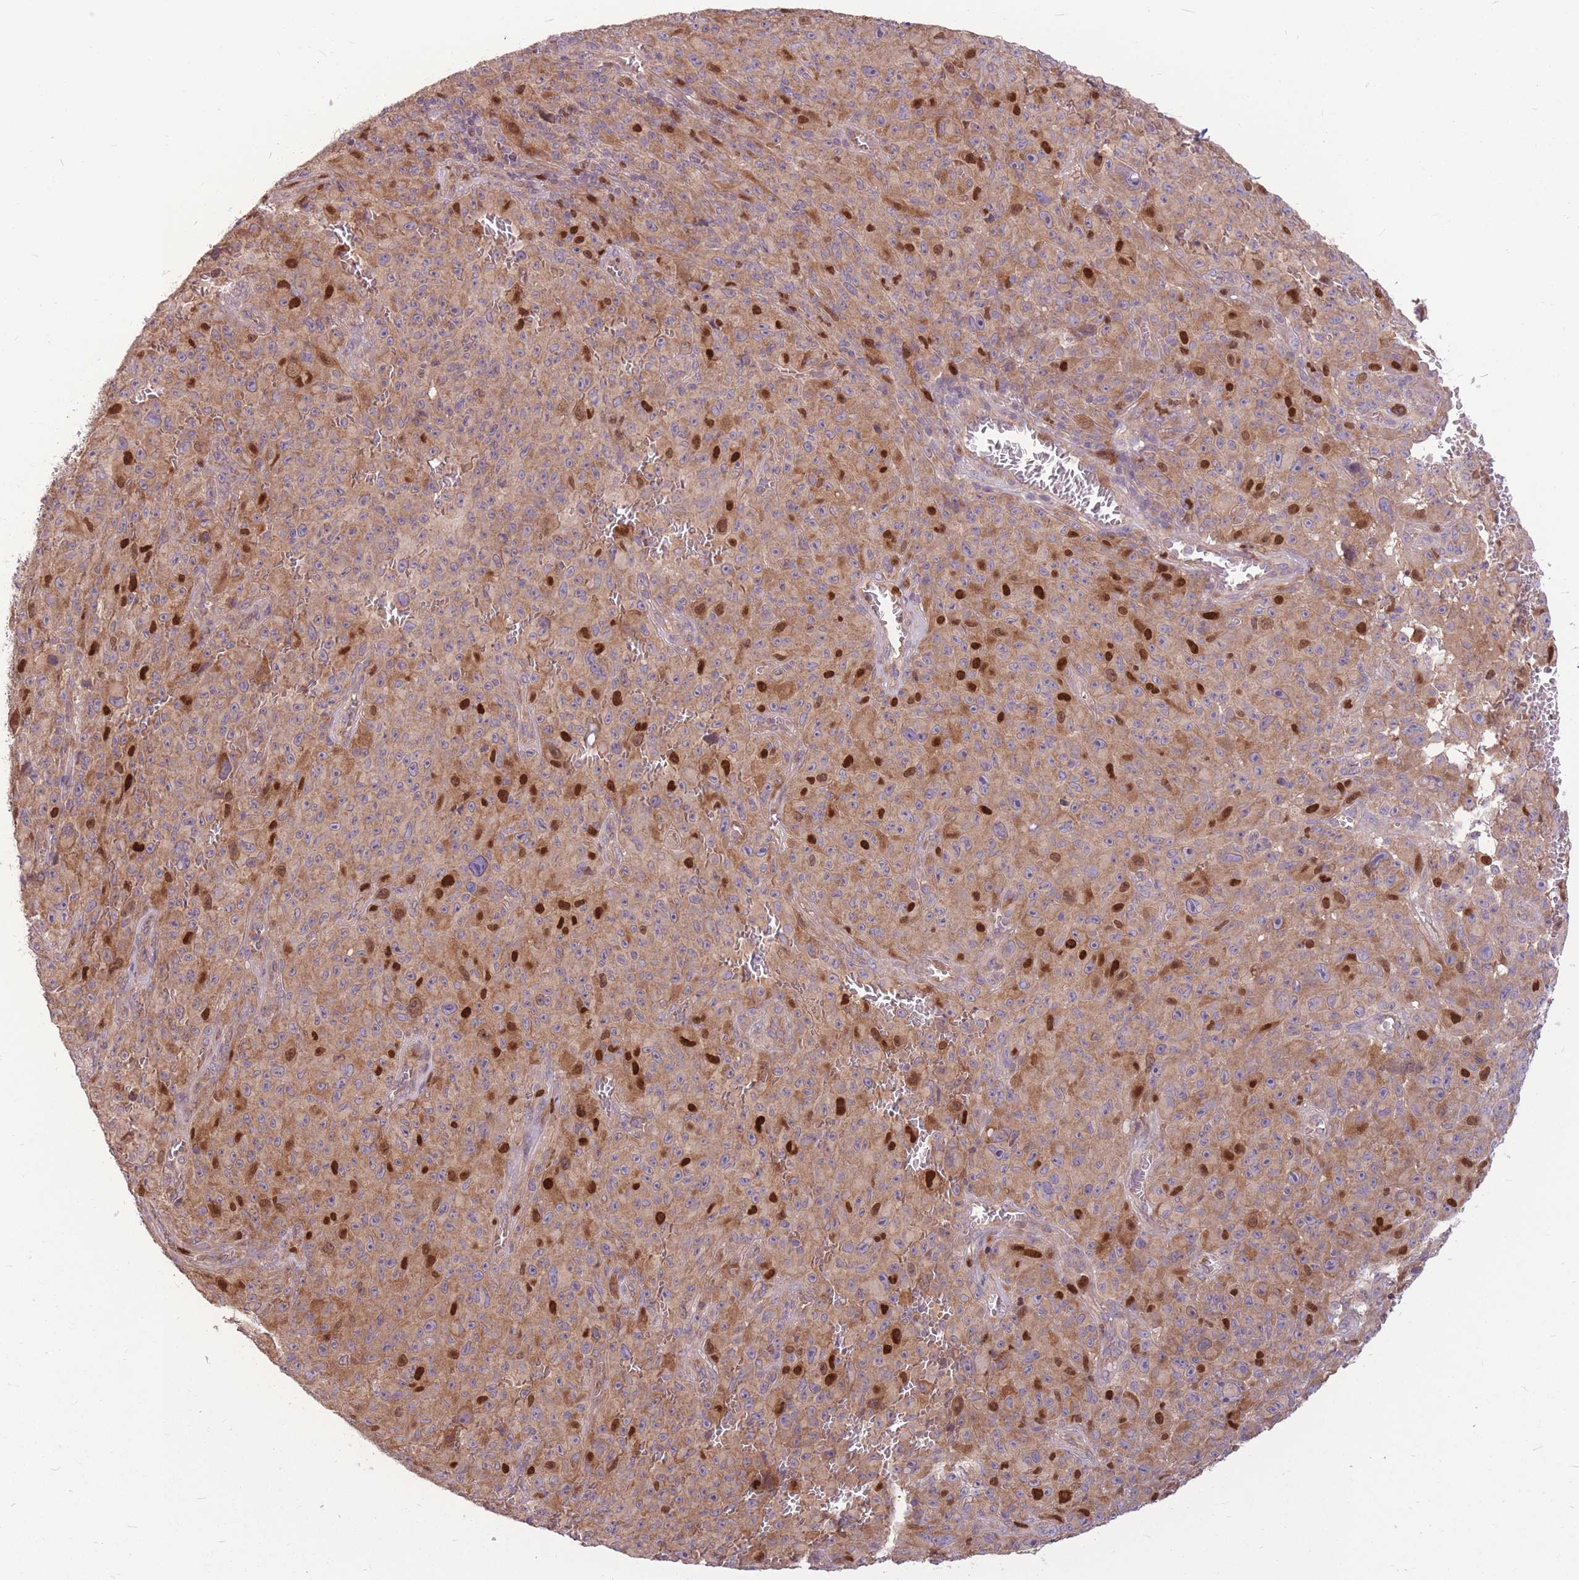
{"staining": {"intensity": "moderate", "quantity": ">75%", "location": "cytoplasmic/membranous,nuclear"}, "tissue": "melanoma", "cell_type": "Tumor cells", "image_type": "cancer", "snomed": [{"axis": "morphology", "description": "Malignant melanoma, NOS"}, {"axis": "topography", "description": "Skin"}], "caption": "Immunohistochemistry (IHC) of human malignant melanoma displays medium levels of moderate cytoplasmic/membranous and nuclear positivity in approximately >75% of tumor cells.", "gene": "GMNN", "patient": {"sex": "female", "age": 82}}